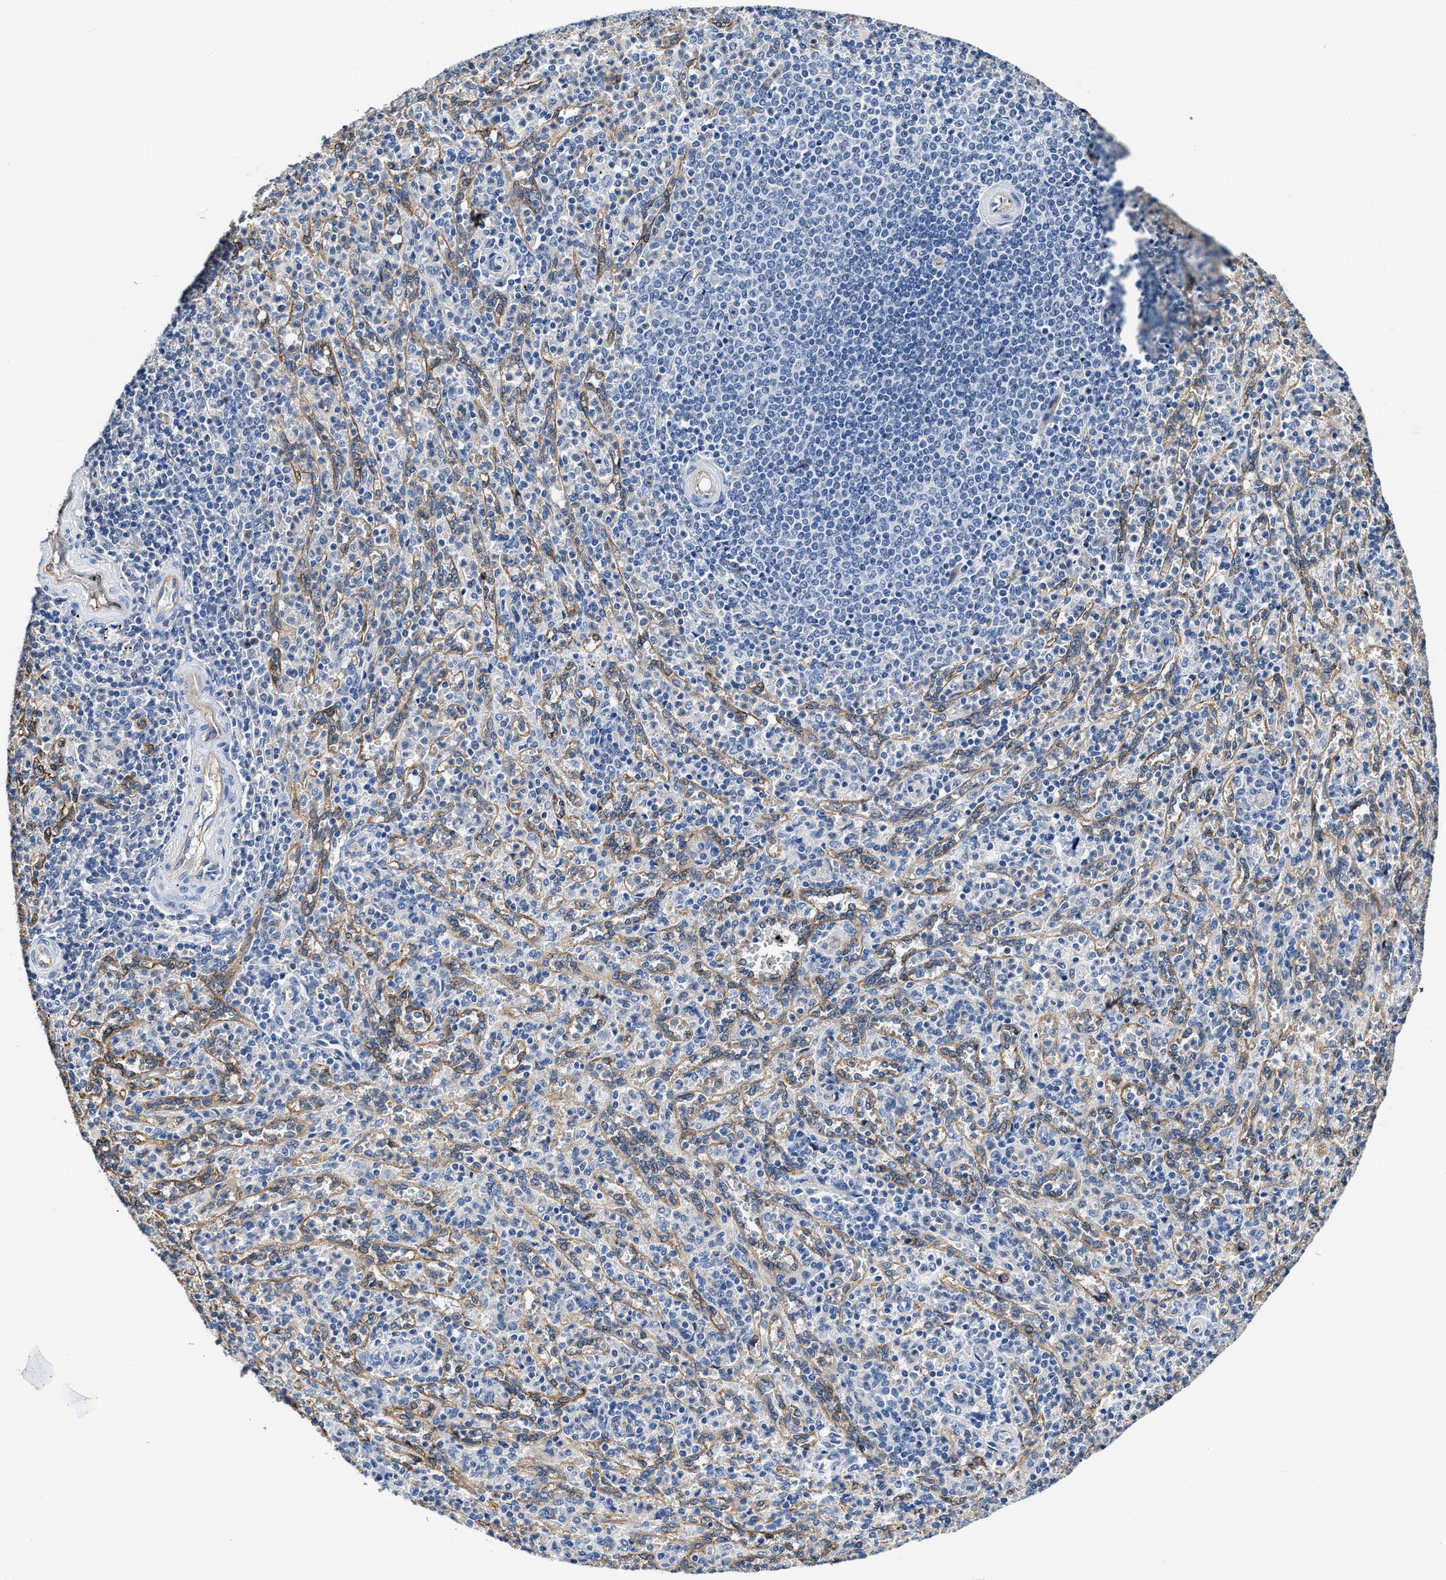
{"staining": {"intensity": "negative", "quantity": "none", "location": "none"}, "tissue": "spleen", "cell_type": "Cells in red pulp", "image_type": "normal", "snomed": [{"axis": "morphology", "description": "Normal tissue, NOS"}, {"axis": "topography", "description": "Spleen"}], "caption": "Immunohistochemistry photomicrograph of benign human spleen stained for a protein (brown), which demonstrates no staining in cells in red pulp.", "gene": "C22orf42", "patient": {"sex": "male", "age": 36}}